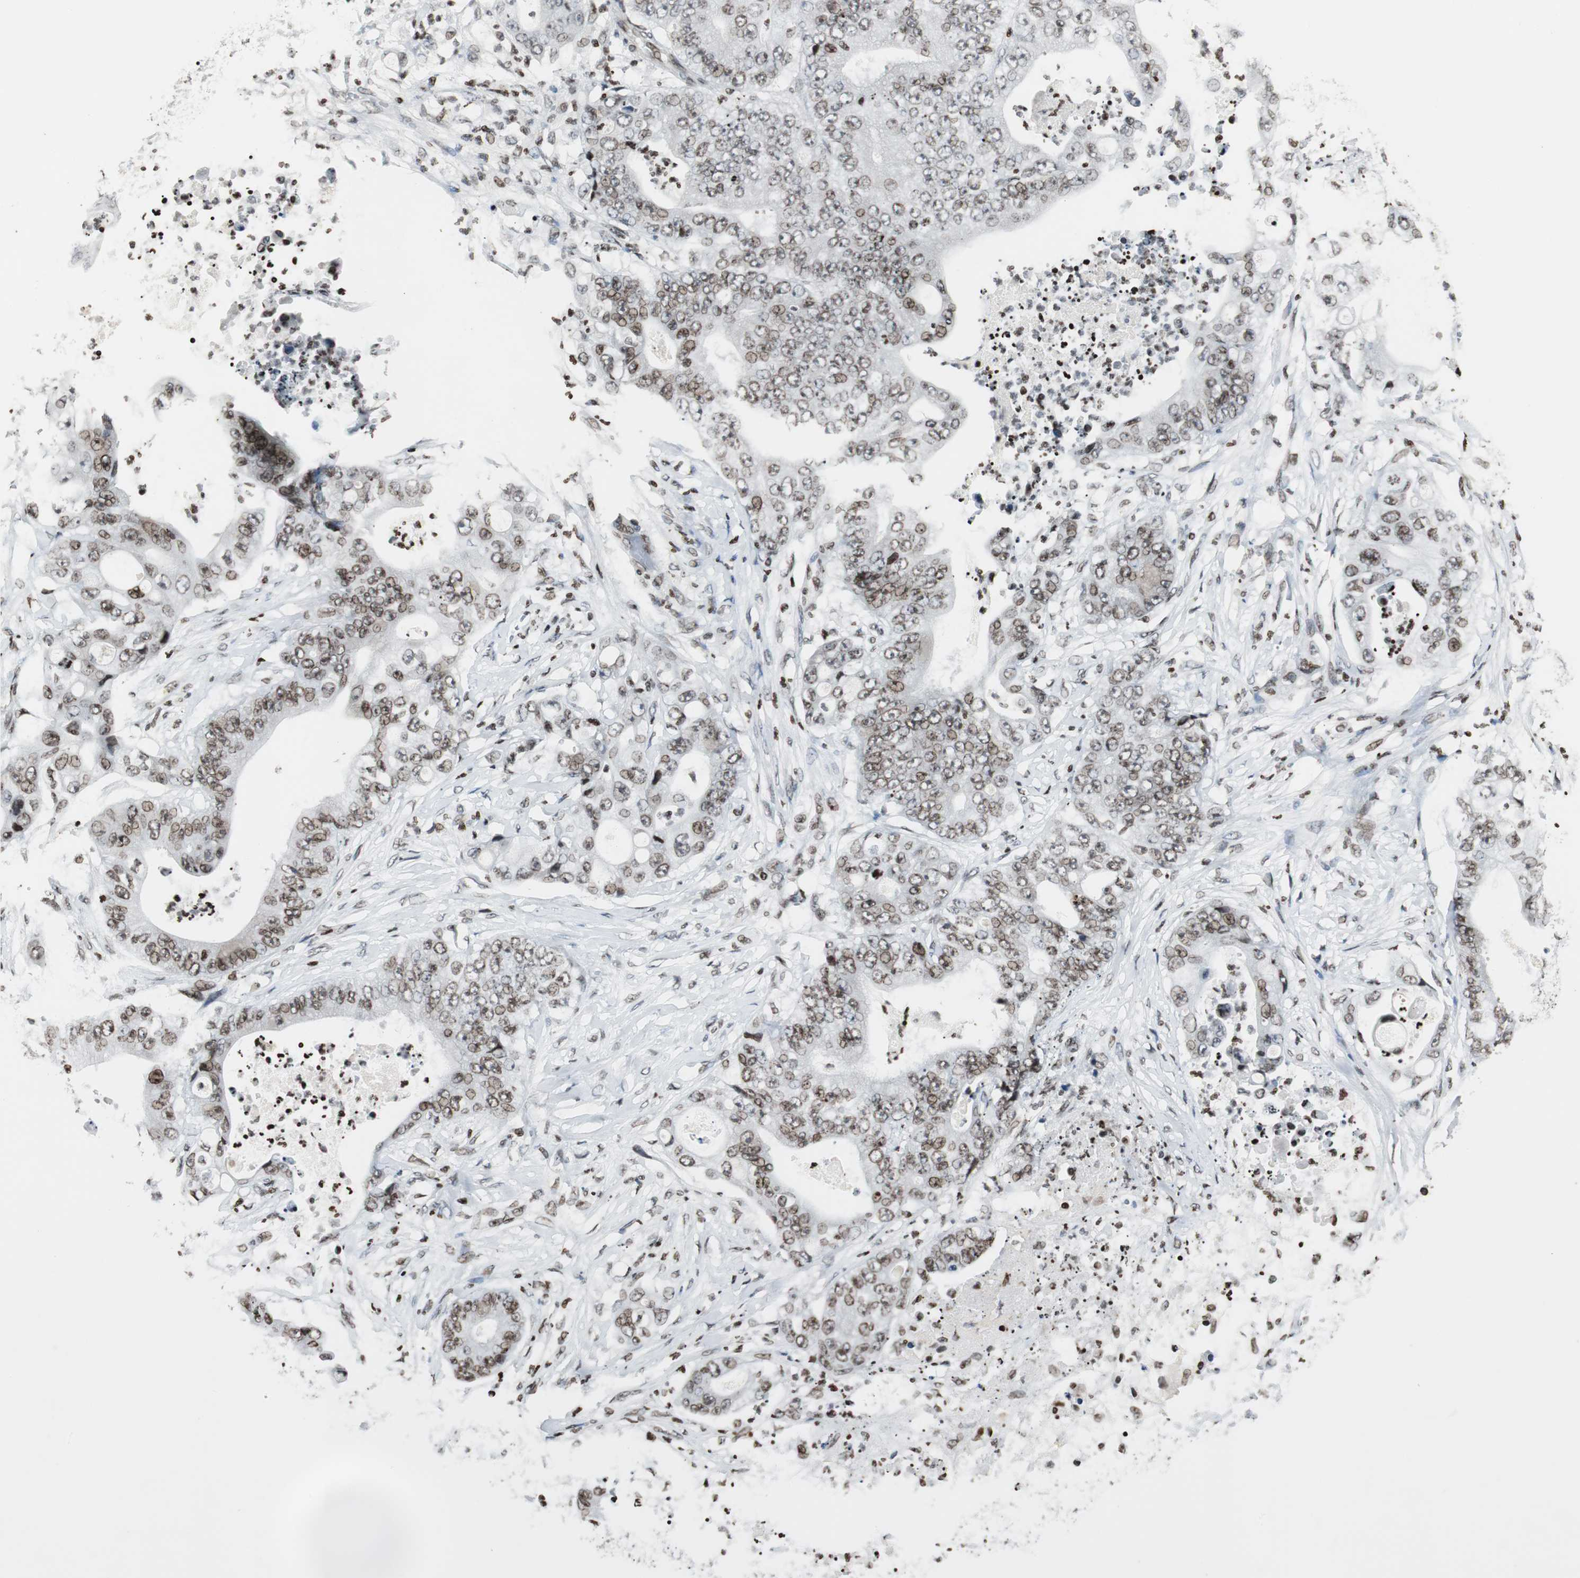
{"staining": {"intensity": "moderate", "quantity": ">75%", "location": "nuclear"}, "tissue": "stomach cancer", "cell_type": "Tumor cells", "image_type": "cancer", "snomed": [{"axis": "morphology", "description": "Adenocarcinoma, NOS"}, {"axis": "topography", "description": "Stomach"}], "caption": "An image of human adenocarcinoma (stomach) stained for a protein demonstrates moderate nuclear brown staining in tumor cells.", "gene": "PAXIP1", "patient": {"sex": "female", "age": 73}}